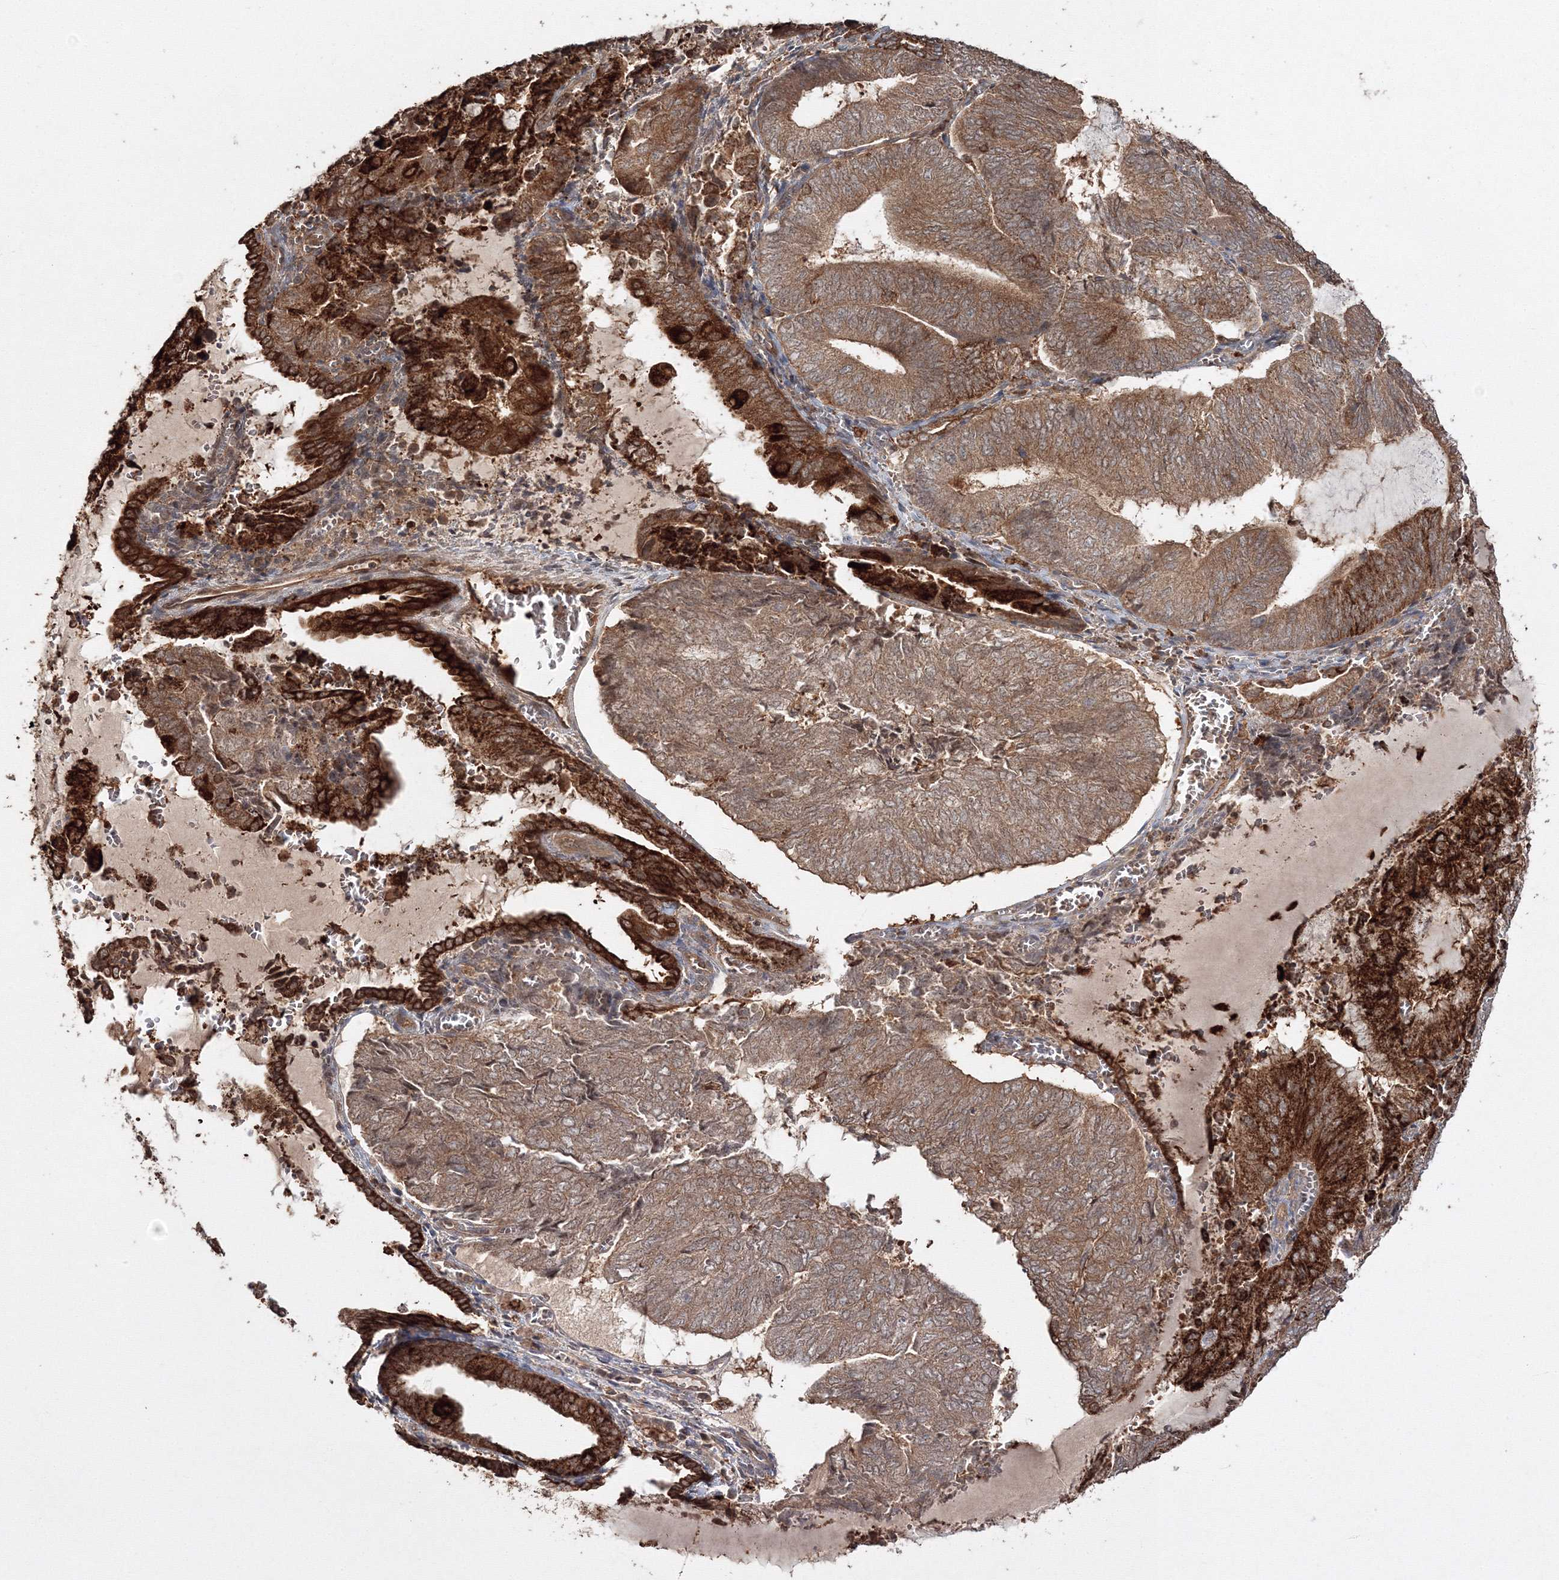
{"staining": {"intensity": "strong", "quantity": ">75%", "location": "cytoplasmic/membranous"}, "tissue": "endometrial cancer", "cell_type": "Tumor cells", "image_type": "cancer", "snomed": [{"axis": "morphology", "description": "Adenocarcinoma, NOS"}, {"axis": "topography", "description": "Endometrium"}], "caption": "DAB (3,3'-diaminobenzidine) immunohistochemical staining of human endometrial cancer (adenocarcinoma) reveals strong cytoplasmic/membranous protein expression in about >75% of tumor cells.", "gene": "DDO", "patient": {"sex": "female", "age": 81}}